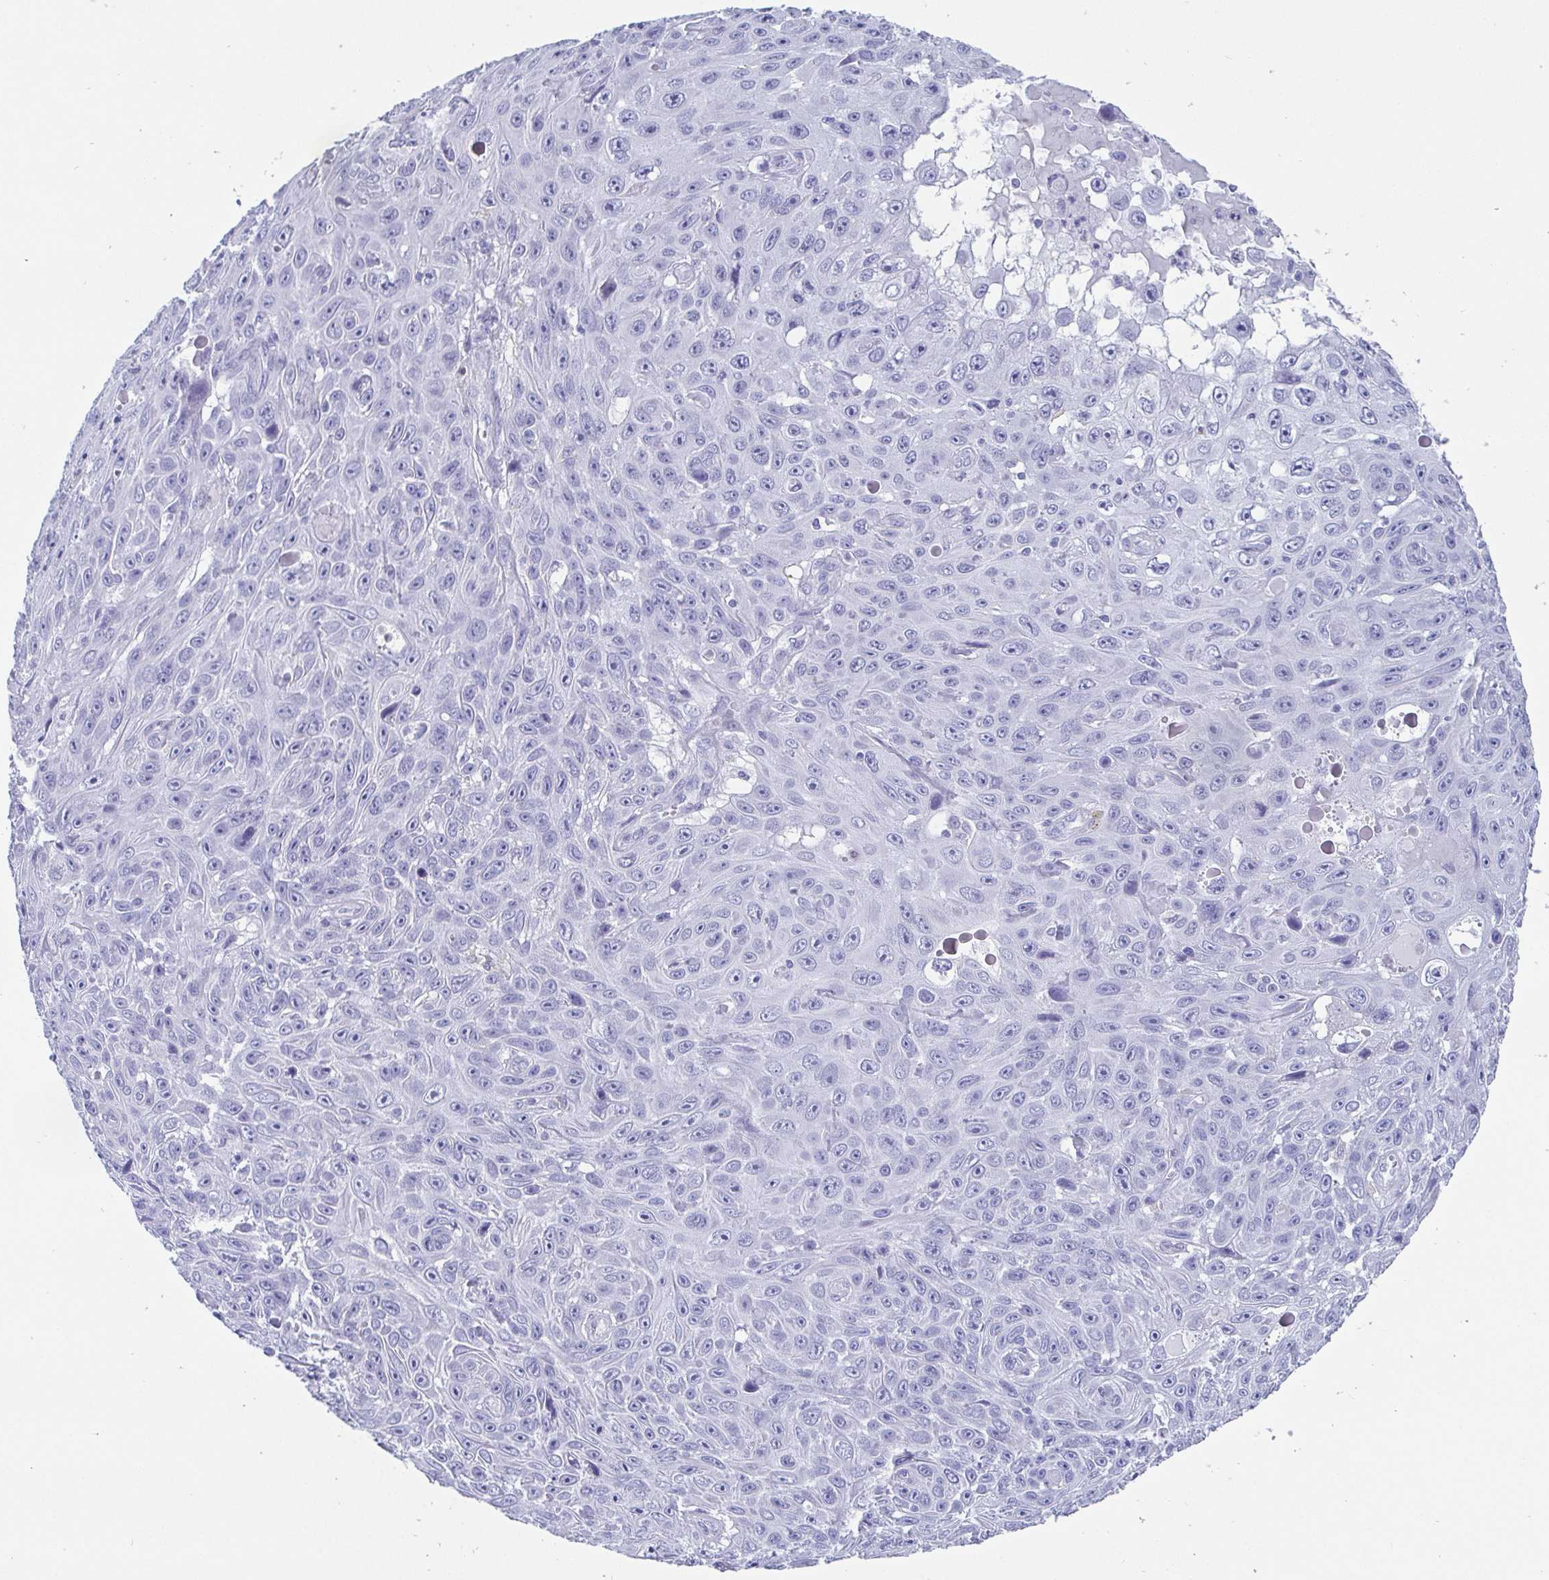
{"staining": {"intensity": "negative", "quantity": "none", "location": "none"}, "tissue": "skin cancer", "cell_type": "Tumor cells", "image_type": "cancer", "snomed": [{"axis": "morphology", "description": "Squamous cell carcinoma, NOS"}, {"axis": "topography", "description": "Skin"}], "caption": "A photomicrograph of human skin cancer (squamous cell carcinoma) is negative for staining in tumor cells.", "gene": "SCGN", "patient": {"sex": "male", "age": 82}}